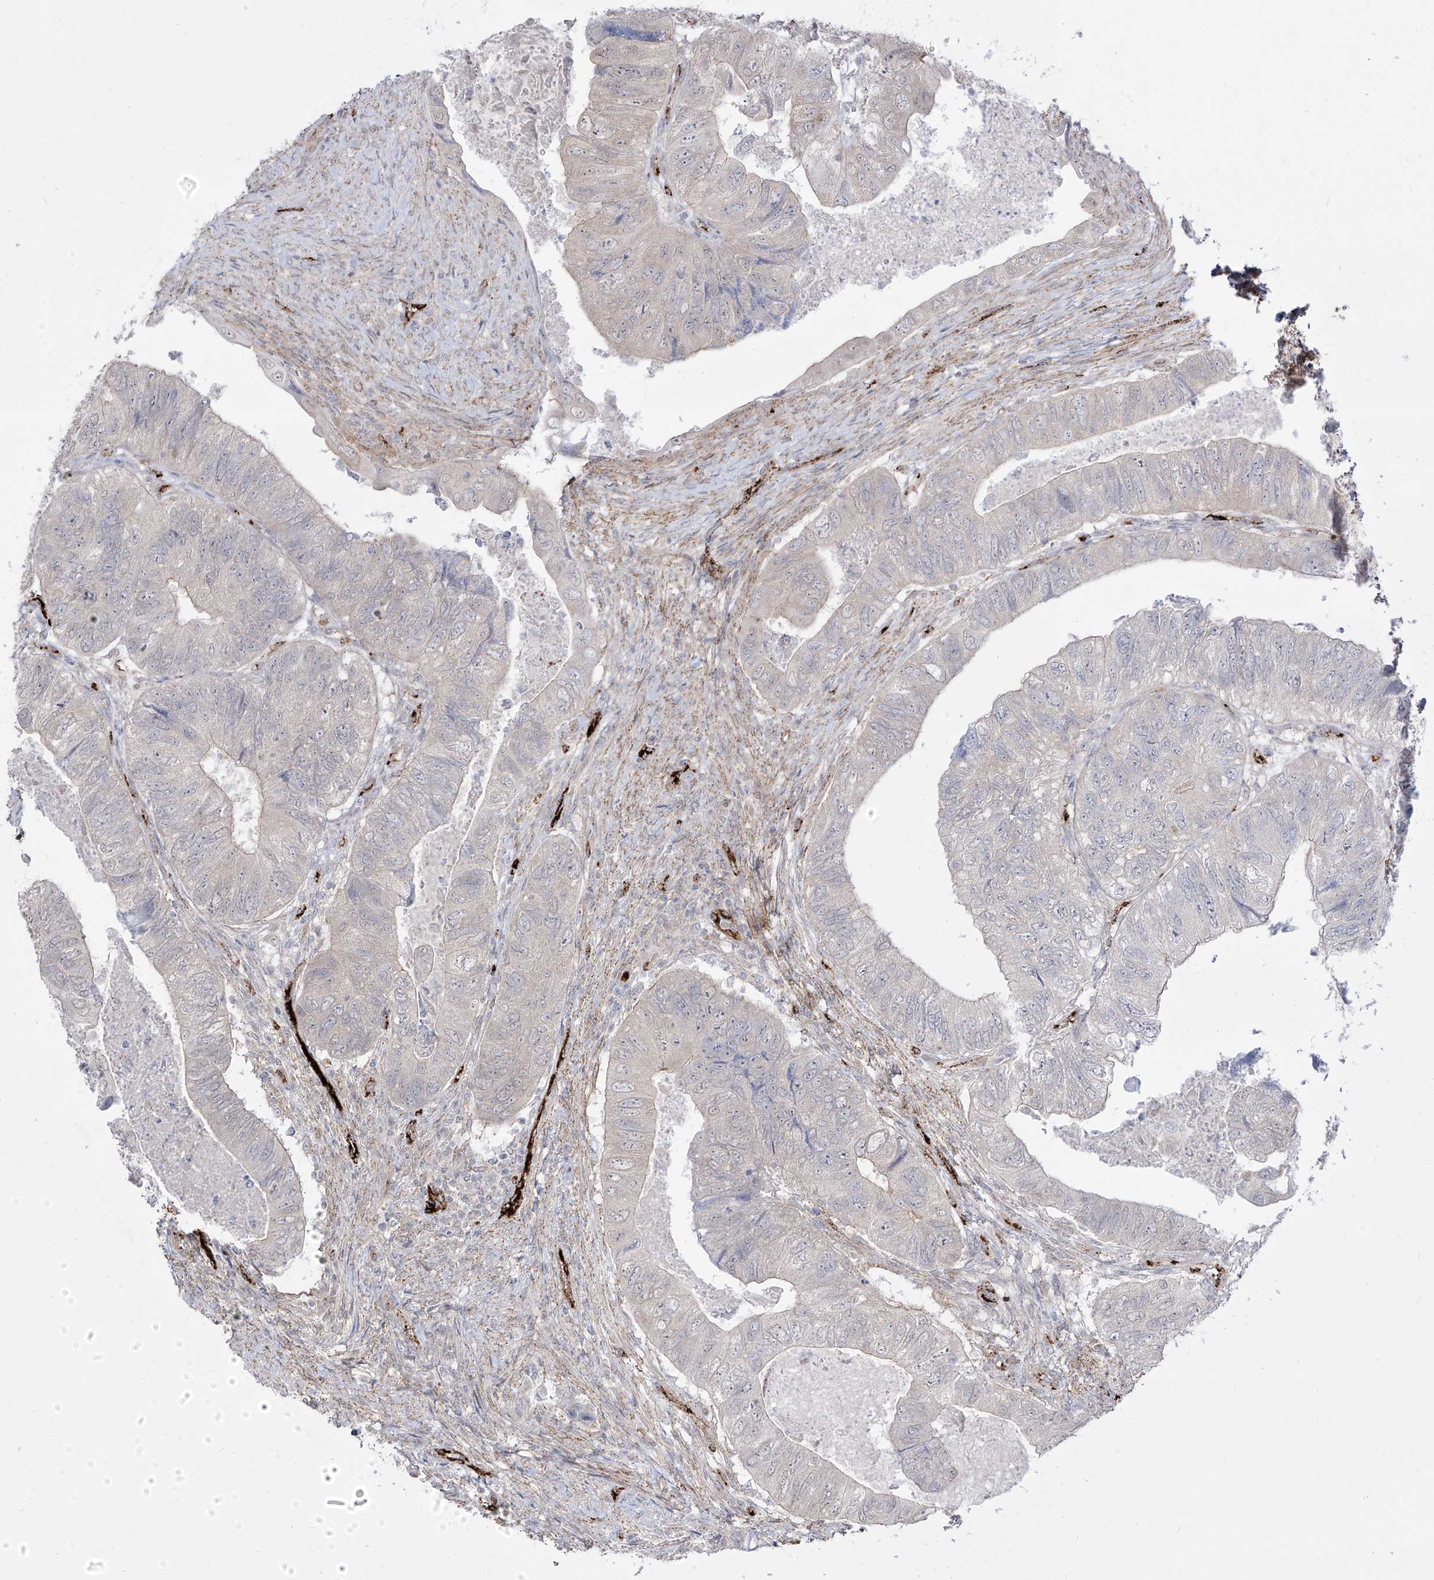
{"staining": {"intensity": "negative", "quantity": "none", "location": "none"}, "tissue": "colorectal cancer", "cell_type": "Tumor cells", "image_type": "cancer", "snomed": [{"axis": "morphology", "description": "Adenocarcinoma, NOS"}, {"axis": "topography", "description": "Rectum"}], "caption": "High magnification brightfield microscopy of colorectal adenocarcinoma stained with DAB (3,3'-diaminobenzidine) (brown) and counterstained with hematoxylin (blue): tumor cells show no significant positivity.", "gene": "ZGRF1", "patient": {"sex": "male", "age": 63}}